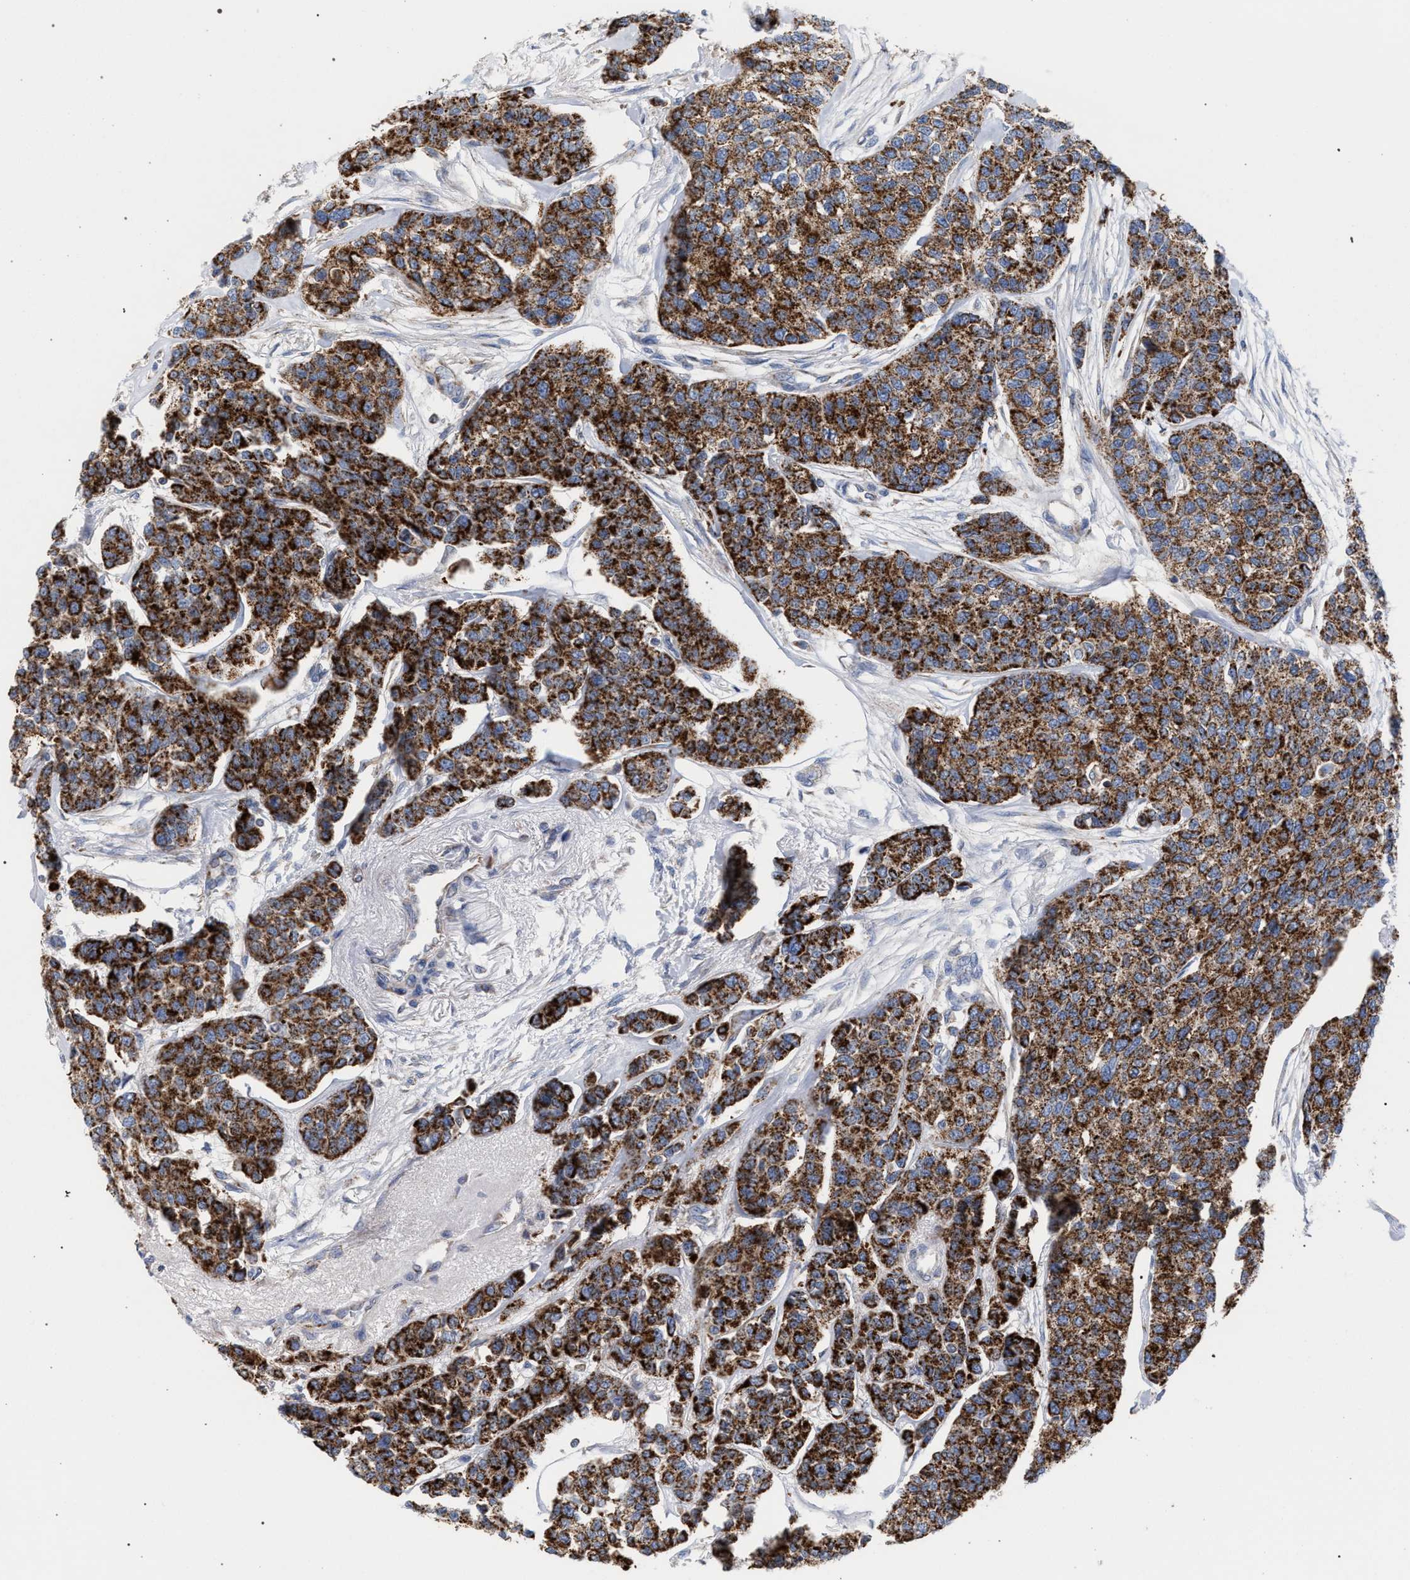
{"staining": {"intensity": "strong", "quantity": ">75%", "location": "cytoplasmic/membranous"}, "tissue": "breast cancer", "cell_type": "Tumor cells", "image_type": "cancer", "snomed": [{"axis": "morphology", "description": "Duct carcinoma"}, {"axis": "topography", "description": "Breast"}], "caption": "The immunohistochemical stain shows strong cytoplasmic/membranous staining in tumor cells of breast cancer (invasive ductal carcinoma) tissue.", "gene": "ECI2", "patient": {"sex": "female", "age": 51}}